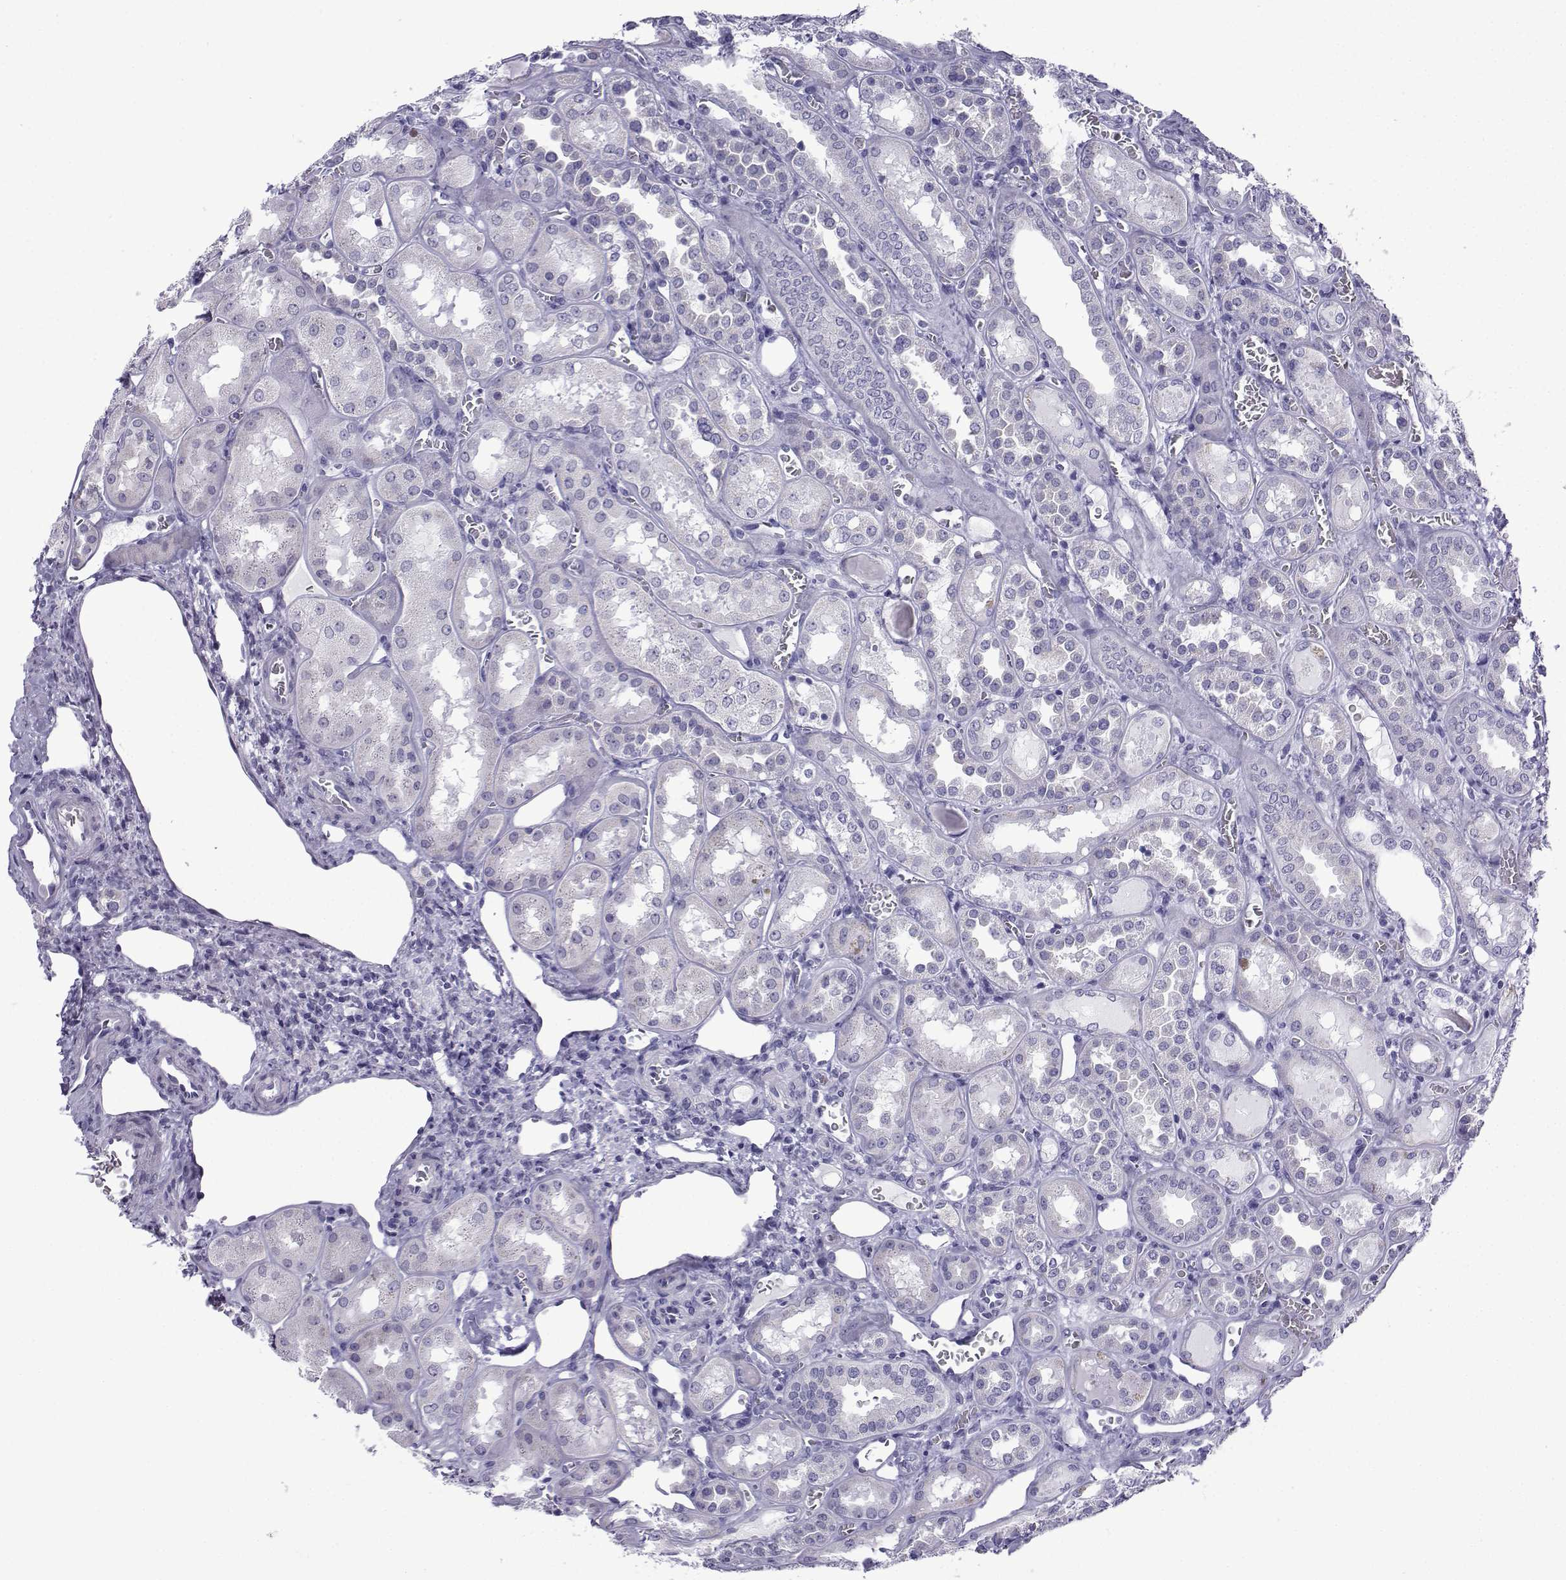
{"staining": {"intensity": "negative", "quantity": "none", "location": "none"}, "tissue": "kidney", "cell_type": "Cells in glomeruli", "image_type": "normal", "snomed": [{"axis": "morphology", "description": "Normal tissue, NOS"}, {"axis": "topography", "description": "Kidney"}], "caption": "IHC micrograph of normal kidney stained for a protein (brown), which exhibits no expression in cells in glomeruli.", "gene": "ACRBP", "patient": {"sex": "male", "age": 73}}